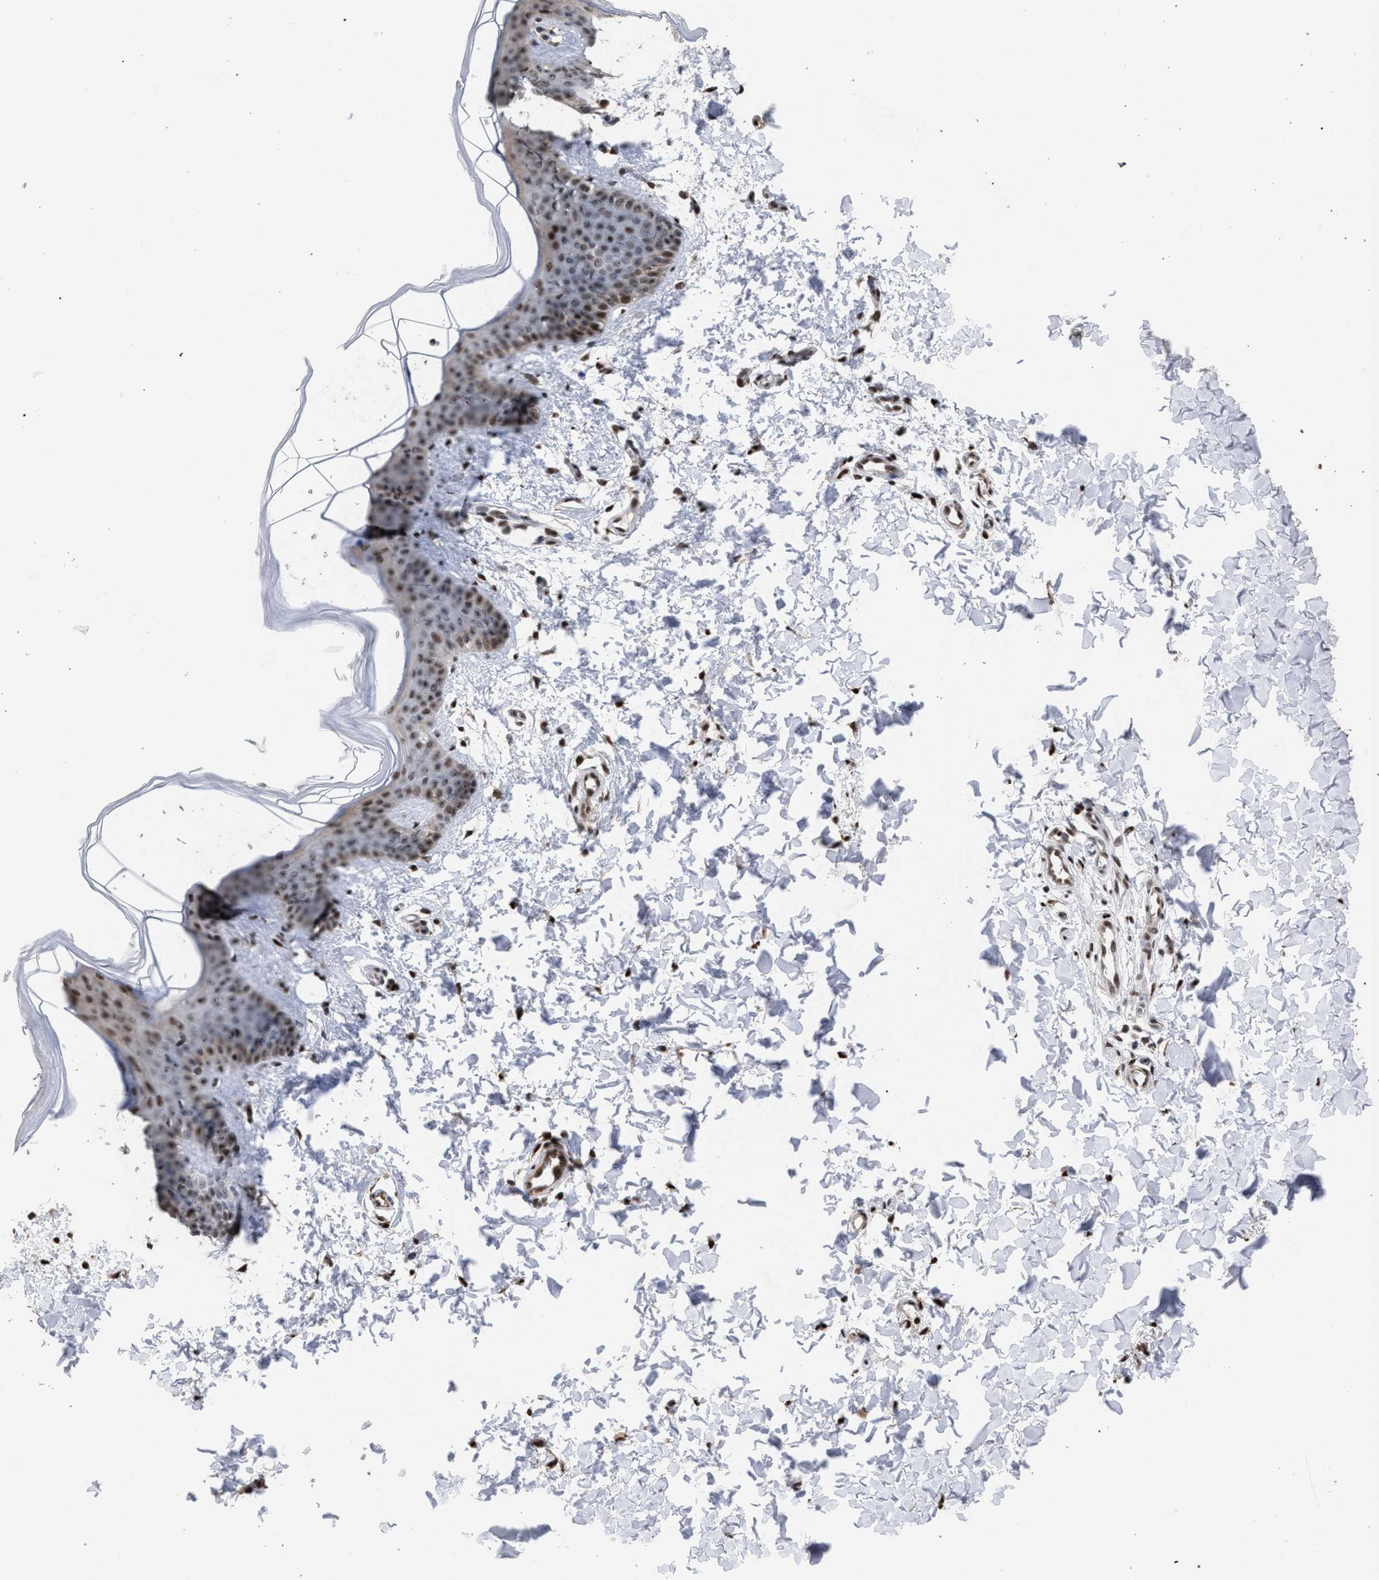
{"staining": {"intensity": "moderate", "quantity": ">75%", "location": "nuclear"}, "tissue": "skin", "cell_type": "Fibroblasts", "image_type": "normal", "snomed": [{"axis": "morphology", "description": "Normal tissue, NOS"}, {"axis": "topography", "description": "Skin"}], "caption": "A brown stain shows moderate nuclear staining of a protein in fibroblasts of benign human skin.", "gene": "TP53BP1", "patient": {"sex": "female", "age": 17}}